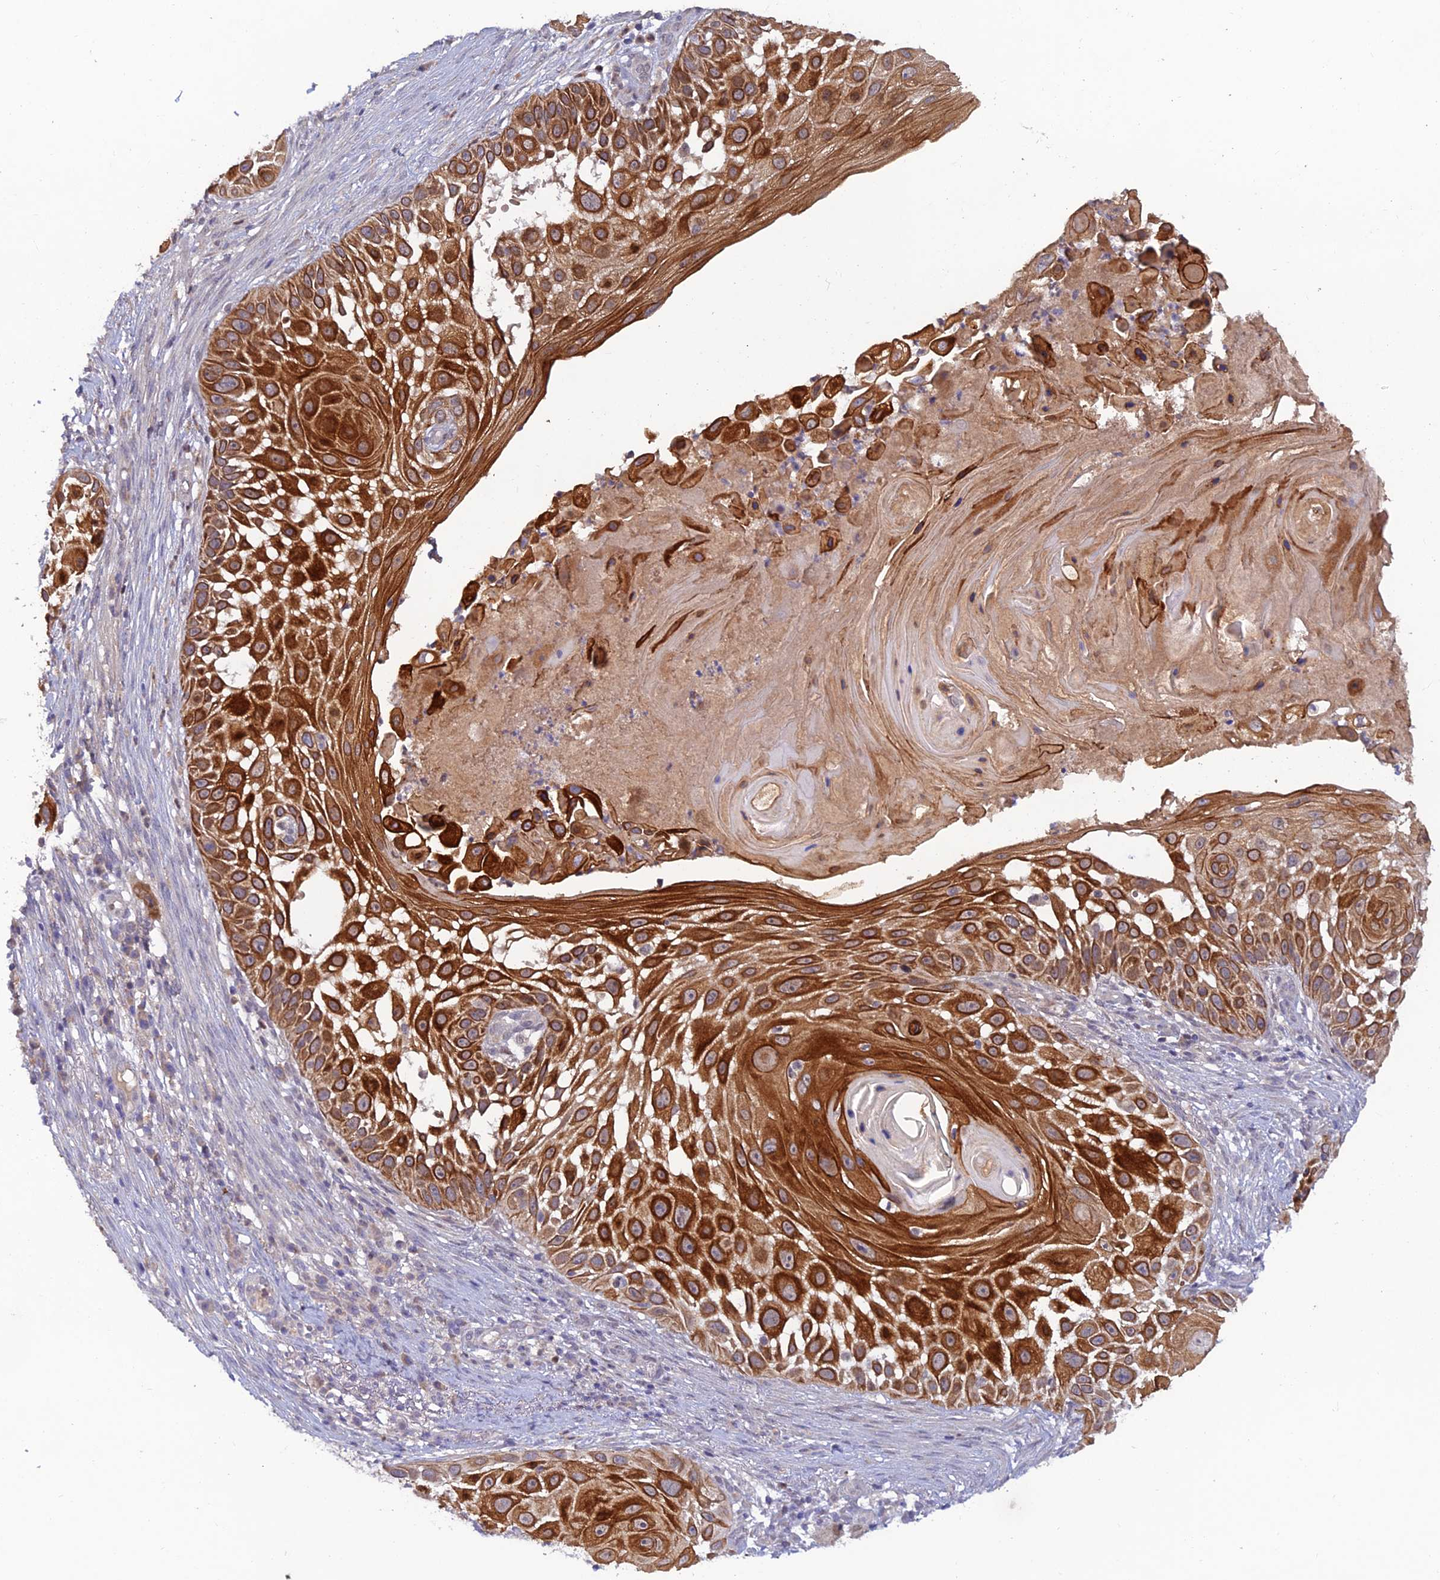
{"staining": {"intensity": "strong", "quantity": ">75%", "location": "cytoplasmic/membranous"}, "tissue": "skin cancer", "cell_type": "Tumor cells", "image_type": "cancer", "snomed": [{"axis": "morphology", "description": "Squamous cell carcinoma, NOS"}, {"axis": "topography", "description": "Skin"}], "caption": "Protein staining of skin squamous cell carcinoma tissue displays strong cytoplasmic/membranous staining in about >75% of tumor cells.", "gene": "FASTKD5", "patient": {"sex": "female", "age": 44}}